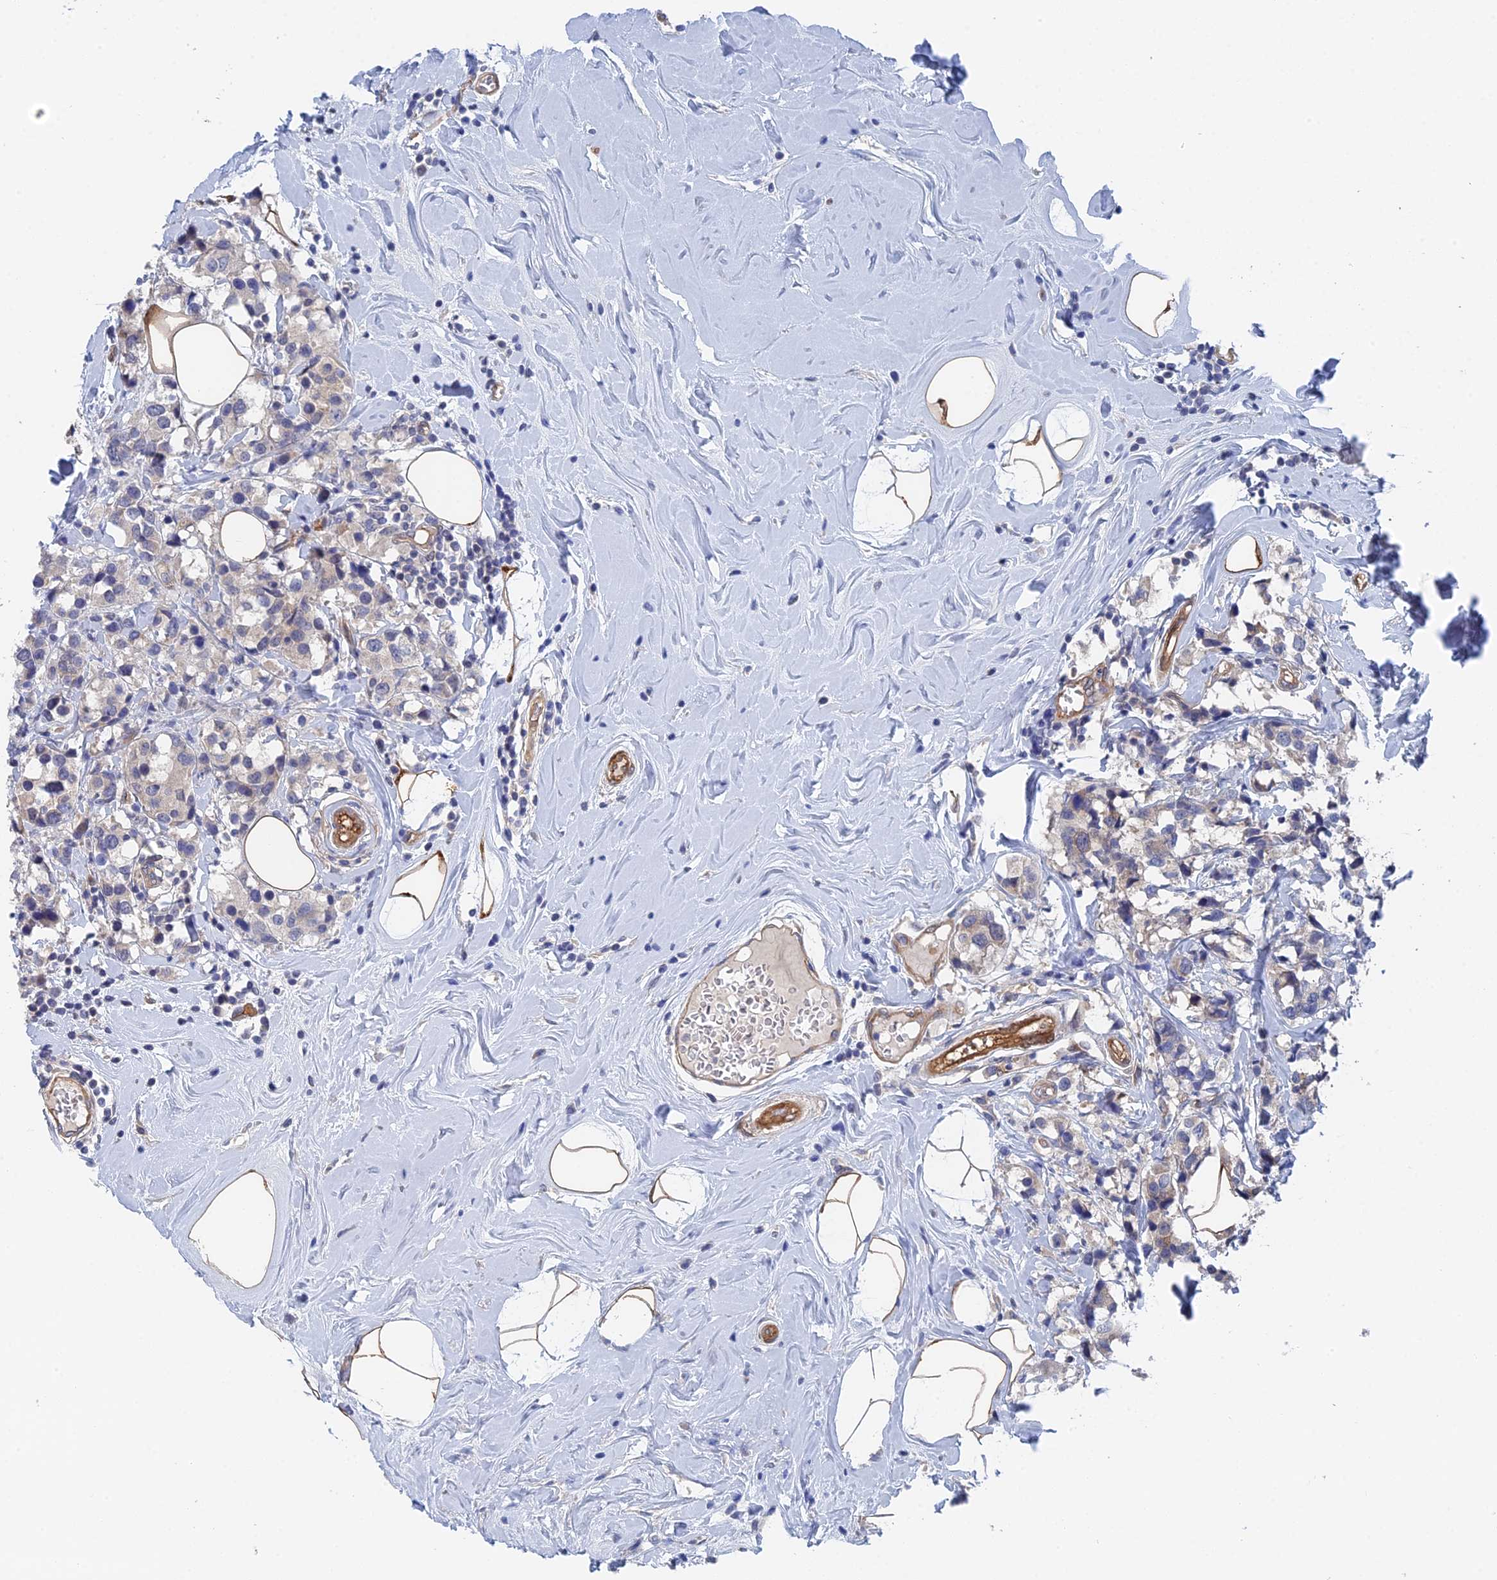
{"staining": {"intensity": "moderate", "quantity": "<25%", "location": "cytoplasmic/membranous"}, "tissue": "breast cancer", "cell_type": "Tumor cells", "image_type": "cancer", "snomed": [{"axis": "morphology", "description": "Lobular carcinoma"}, {"axis": "topography", "description": "Breast"}], "caption": "This histopathology image exhibits immunohistochemistry staining of human breast cancer, with low moderate cytoplasmic/membranous staining in about <25% of tumor cells.", "gene": "MTHFSD", "patient": {"sex": "female", "age": 59}}